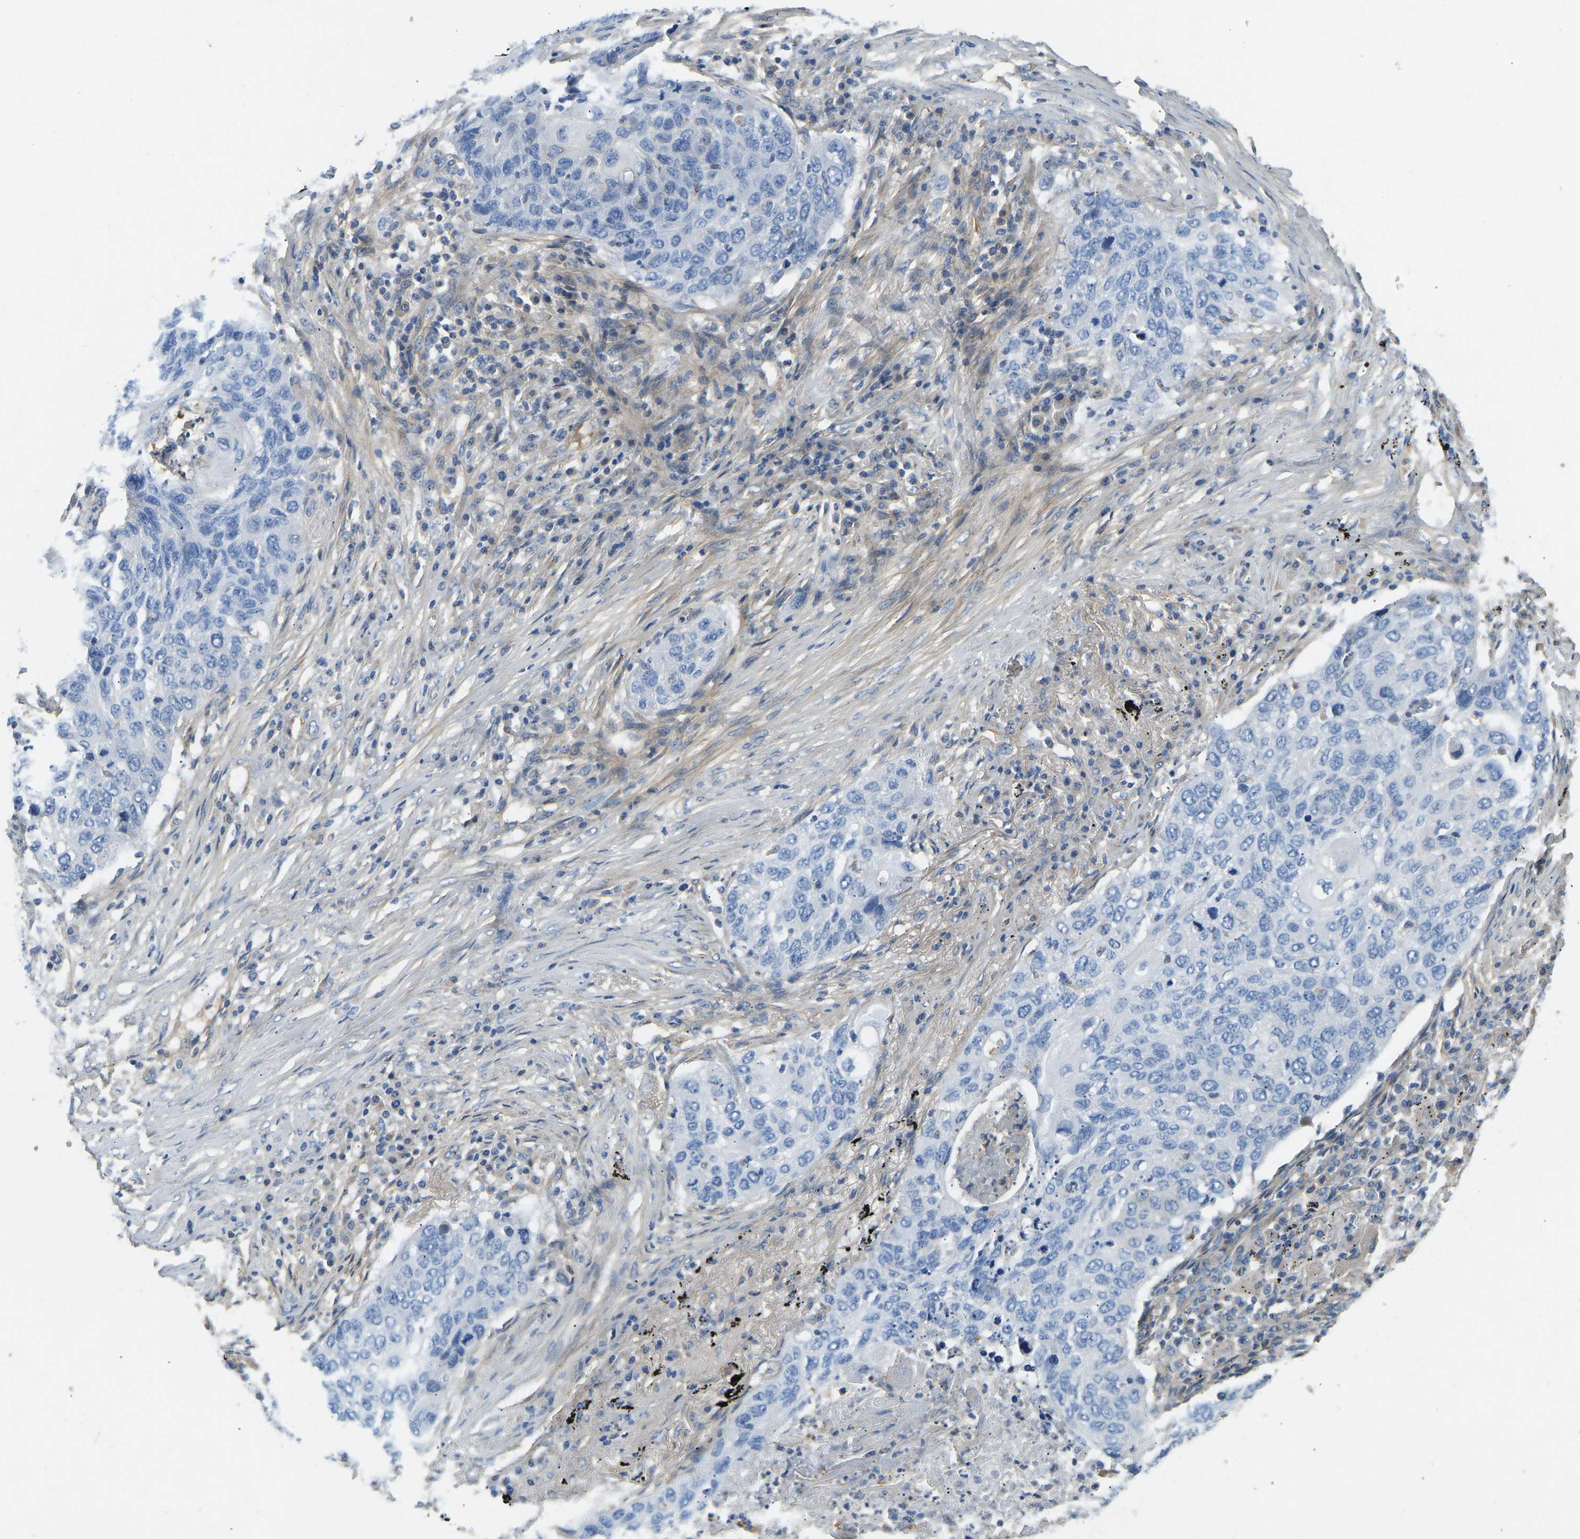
{"staining": {"intensity": "negative", "quantity": "none", "location": "none"}, "tissue": "lung cancer", "cell_type": "Tumor cells", "image_type": "cancer", "snomed": [{"axis": "morphology", "description": "Squamous cell carcinoma, NOS"}, {"axis": "topography", "description": "Lung"}], "caption": "Tumor cells are negative for protein expression in human lung squamous cell carcinoma. The staining is performed using DAB (3,3'-diaminobenzidine) brown chromogen with nuclei counter-stained in using hematoxylin.", "gene": "TECTA", "patient": {"sex": "female", "age": 63}}